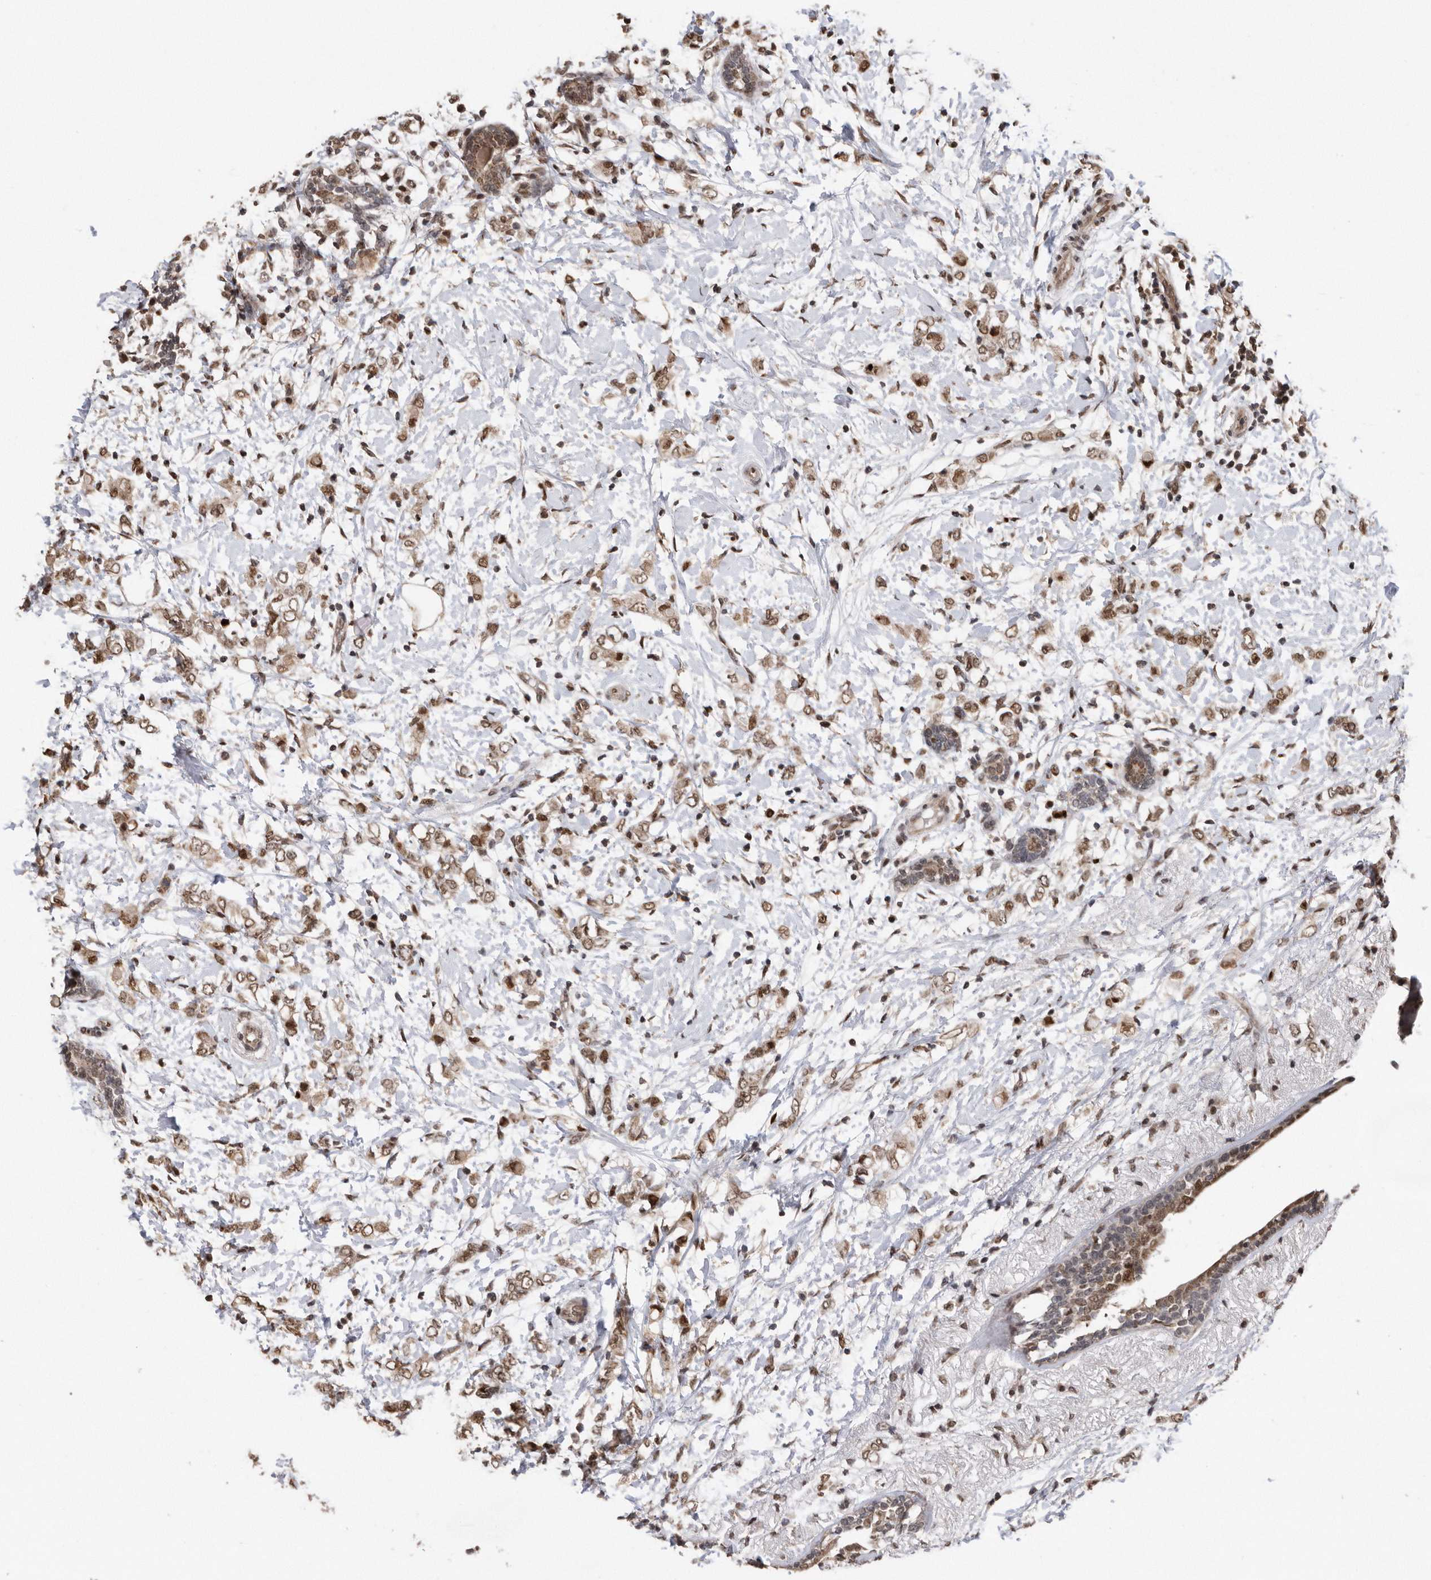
{"staining": {"intensity": "moderate", "quantity": ">75%", "location": "nuclear"}, "tissue": "breast cancer", "cell_type": "Tumor cells", "image_type": "cancer", "snomed": [{"axis": "morphology", "description": "Normal tissue, NOS"}, {"axis": "morphology", "description": "Lobular carcinoma"}, {"axis": "topography", "description": "Breast"}], "caption": "Breast cancer stained for a protein demonstrates moderate nuclear positivity in tumor cells. The staining was performed using DAB (3,3'-diaminobenzidine) to visualize the protein expression in brown, while the nuclei were stained in blue with hematoxylin (Magnification: 20x).", "gene": "TDRD3", "patient": {"sex": "female", "age": 47}}